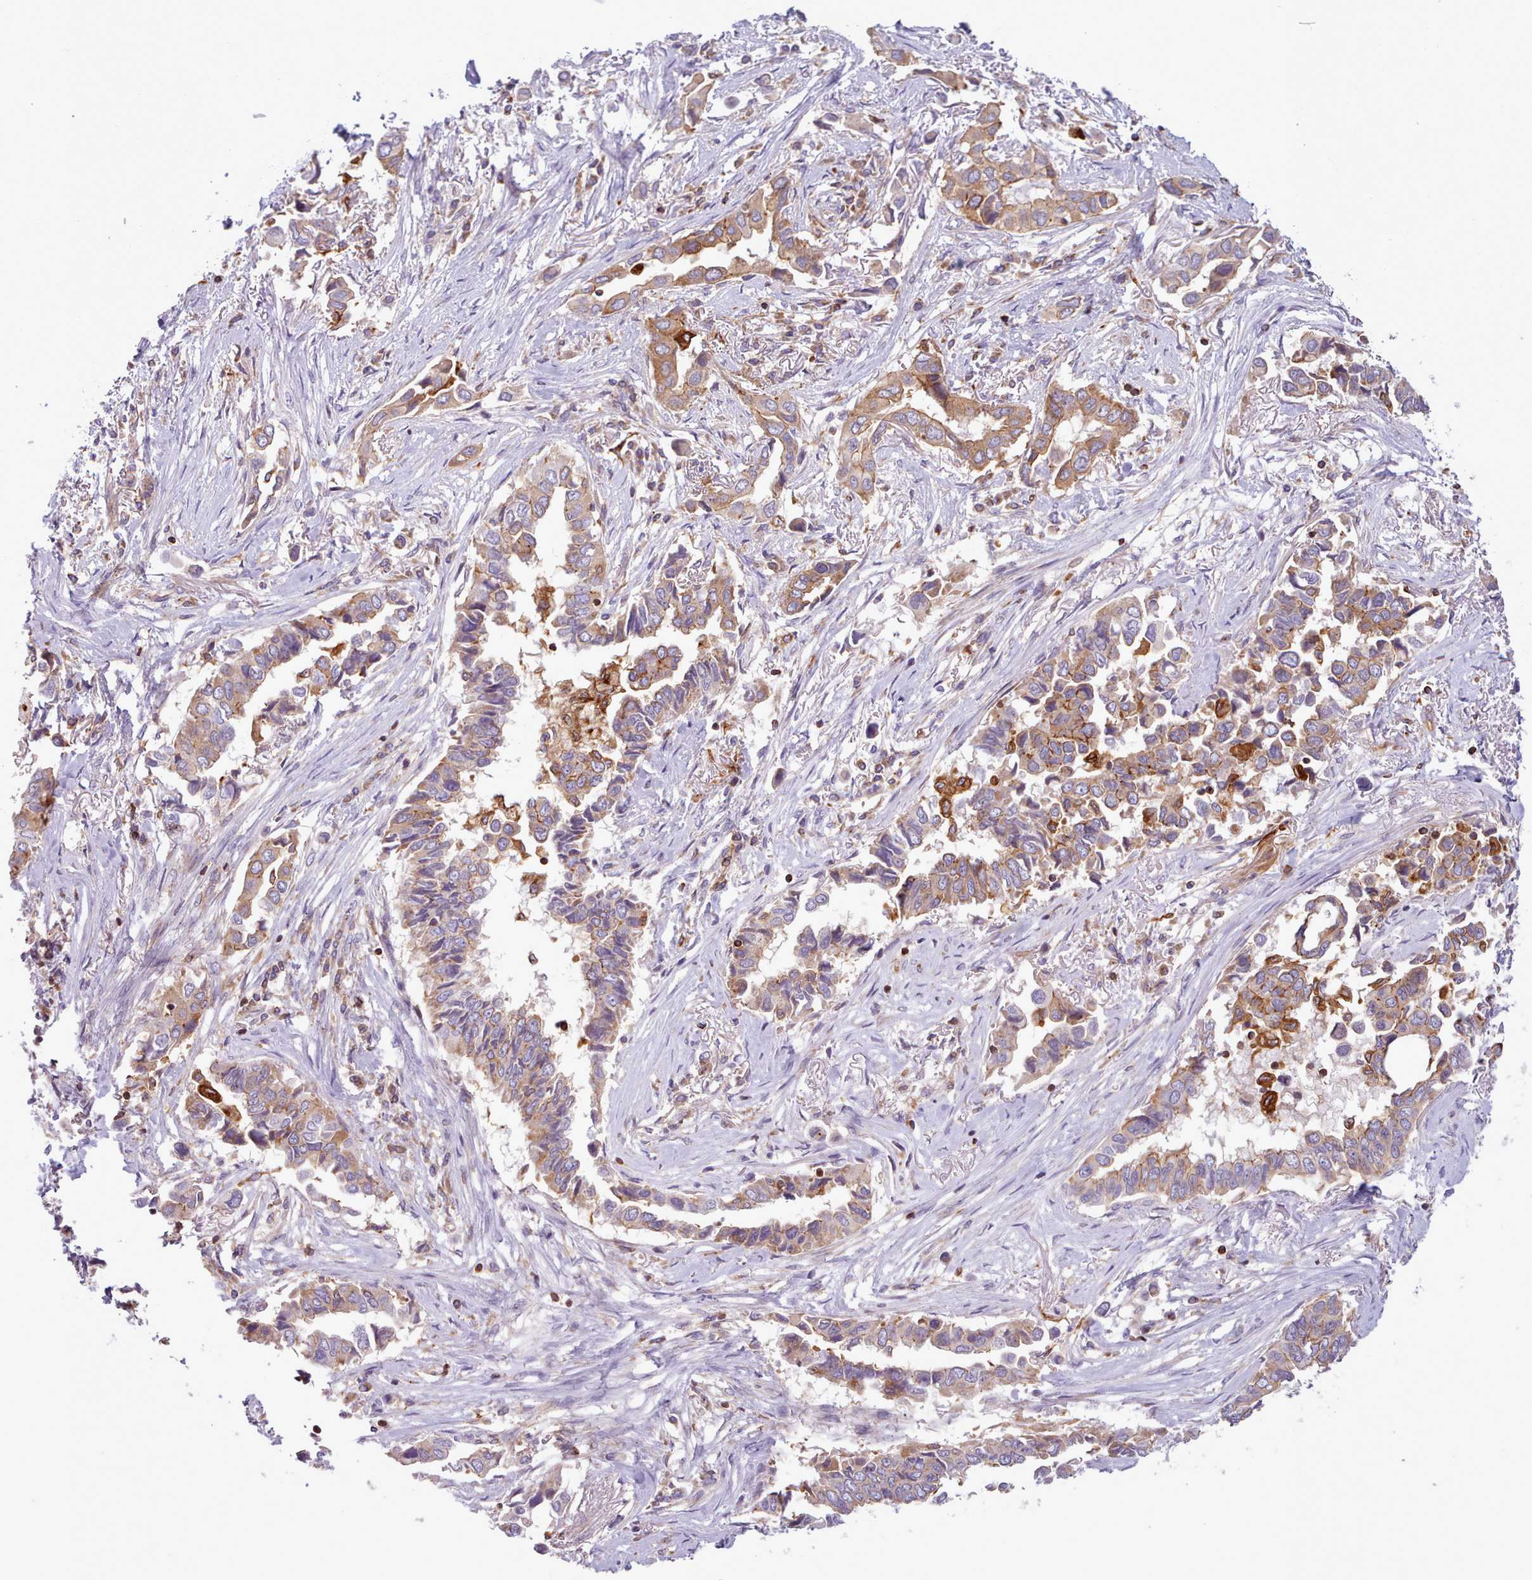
{"staining": {"intensity": "moderate", "quantity": "25%-75%", "location": "cytoplasmic/membranous"}, "tissue": "lung cancer", "cell_type": "Tumor cells", "image_type": "cancer", "snomed": [{"axis": "morphology", "description": "Adenocarcinoma, NOS"}, {"axis": "topography", "description": "Lung"}], "caption": "Immunohistochemistry (IHC) of human adenocarcinoma (lung) displays medium levels of moderate cytoplasmic/membranous staining in about 25%-75% of tumor cells.", "gene": "CRYBG1", "patient": {"sex": "female", "age": 76}}